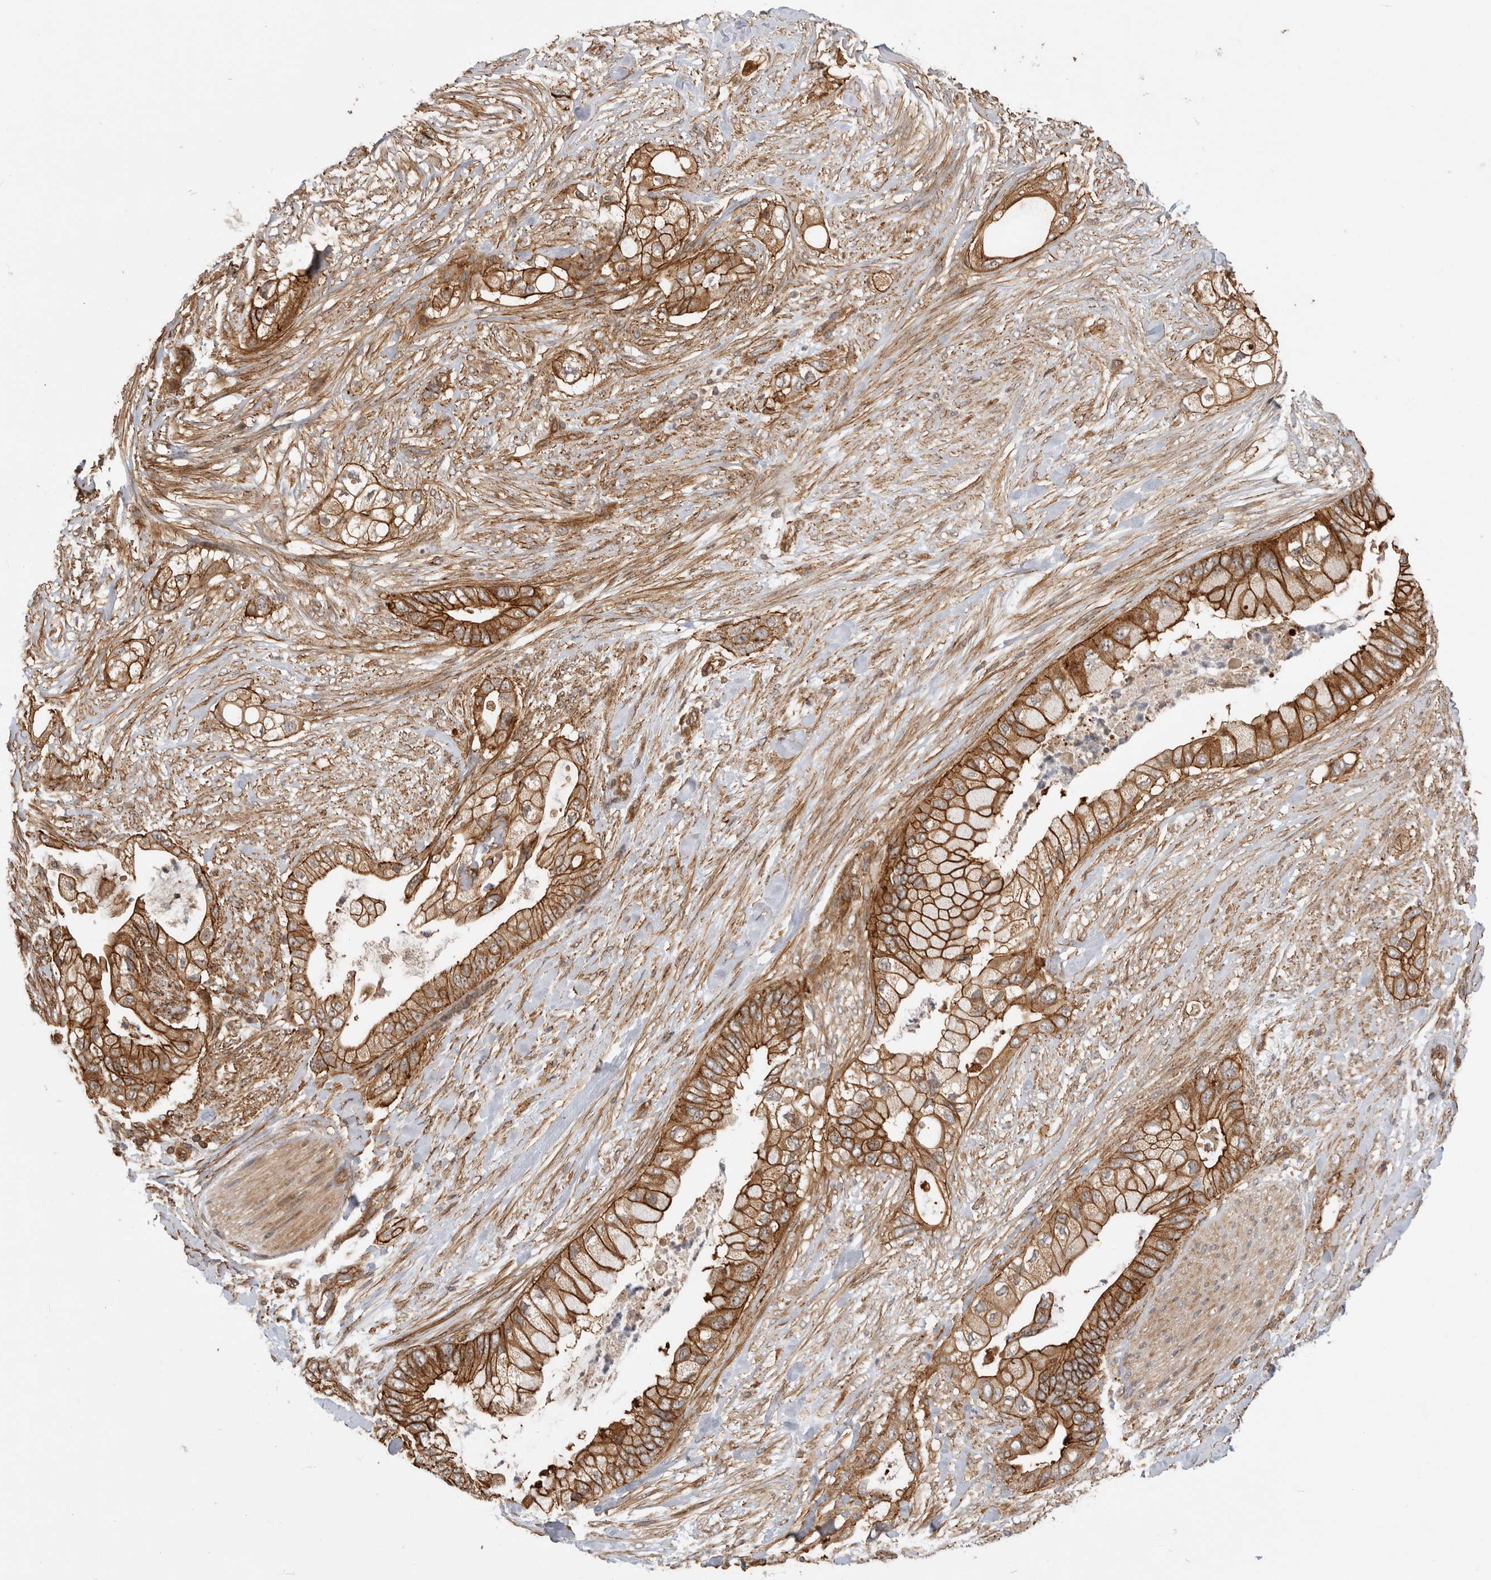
{"staining": {"intensity": "strong", "quantity": ">75%", "location": "cytoplasmic/membranous"}, "tissue": "pancreatic cancer", "cell_type": "Tumor cells", "image_type": "cancer", "snomed": [{"axis": "morphology", "description": "Adenocarcinoma, NOS"}, {"axis": "topography", "description": "Pancreas"}], "caption": "Immunohistochemical staining of human pancreatic cancer demonstrates high levels of strong cytoplasmic/membranous protein expression in about >75% of tumor cells.", "gene": "GPATCH2", "patient": {"sex": "male", "age": 53}}